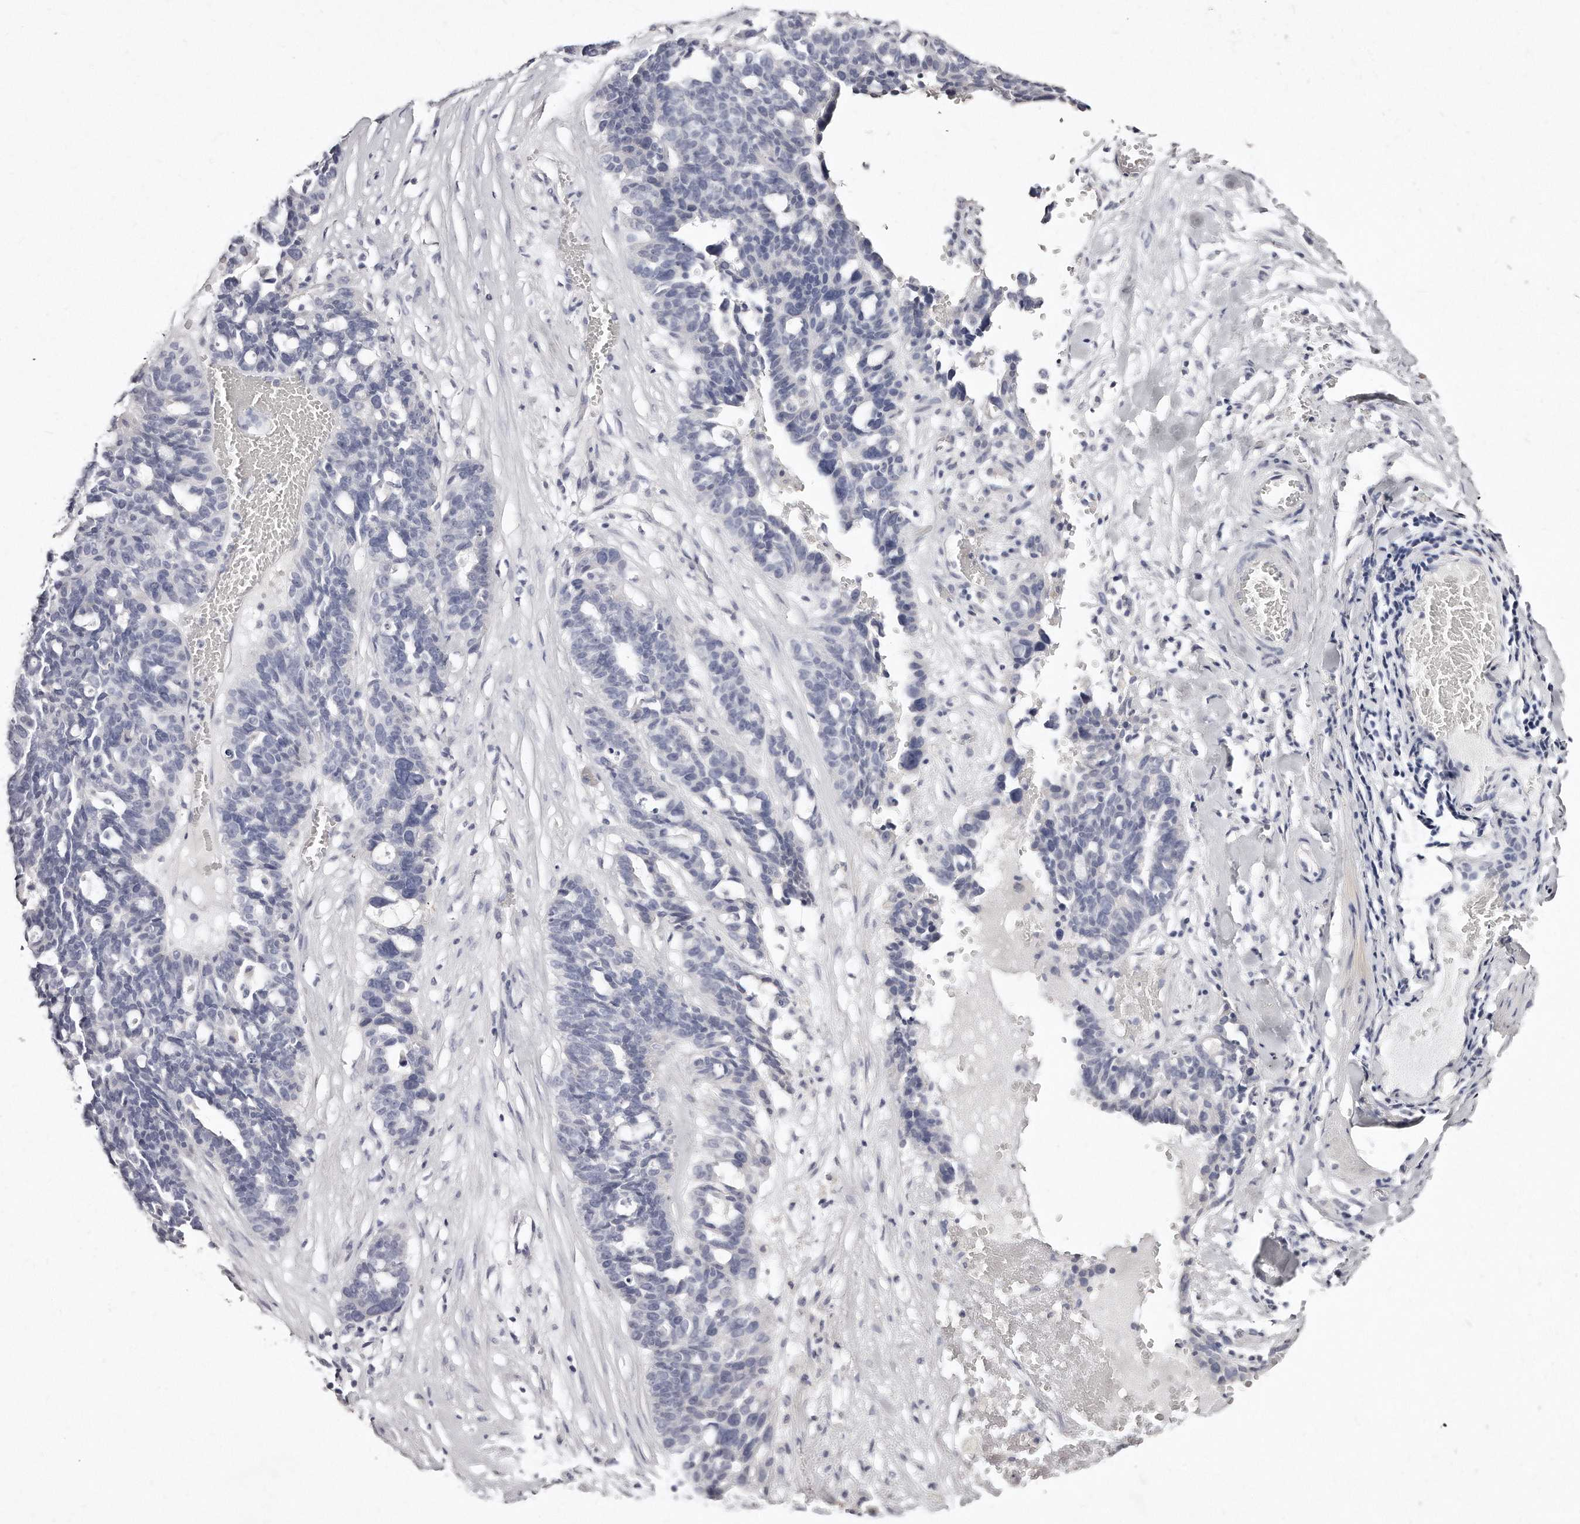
{"staining": {"intensity": "negative", "quantity": "none", "location": "none"}, "tissue": "ovarian cancer", "cell_type": "Tumor cells", "image_type": "cancer", "snomed": [{"axis": "morphology", "description": "Cystadenocarcinoma, serous, NOS"}, {"axis": "topography", "description": "Ovary"}], "caption": "The image exhibits no significant positivity in tumor cells of serous cystadenocarcinoma (ovarian).", "gene": "GDA", "patient": {"sex": "female", "age": 59}}